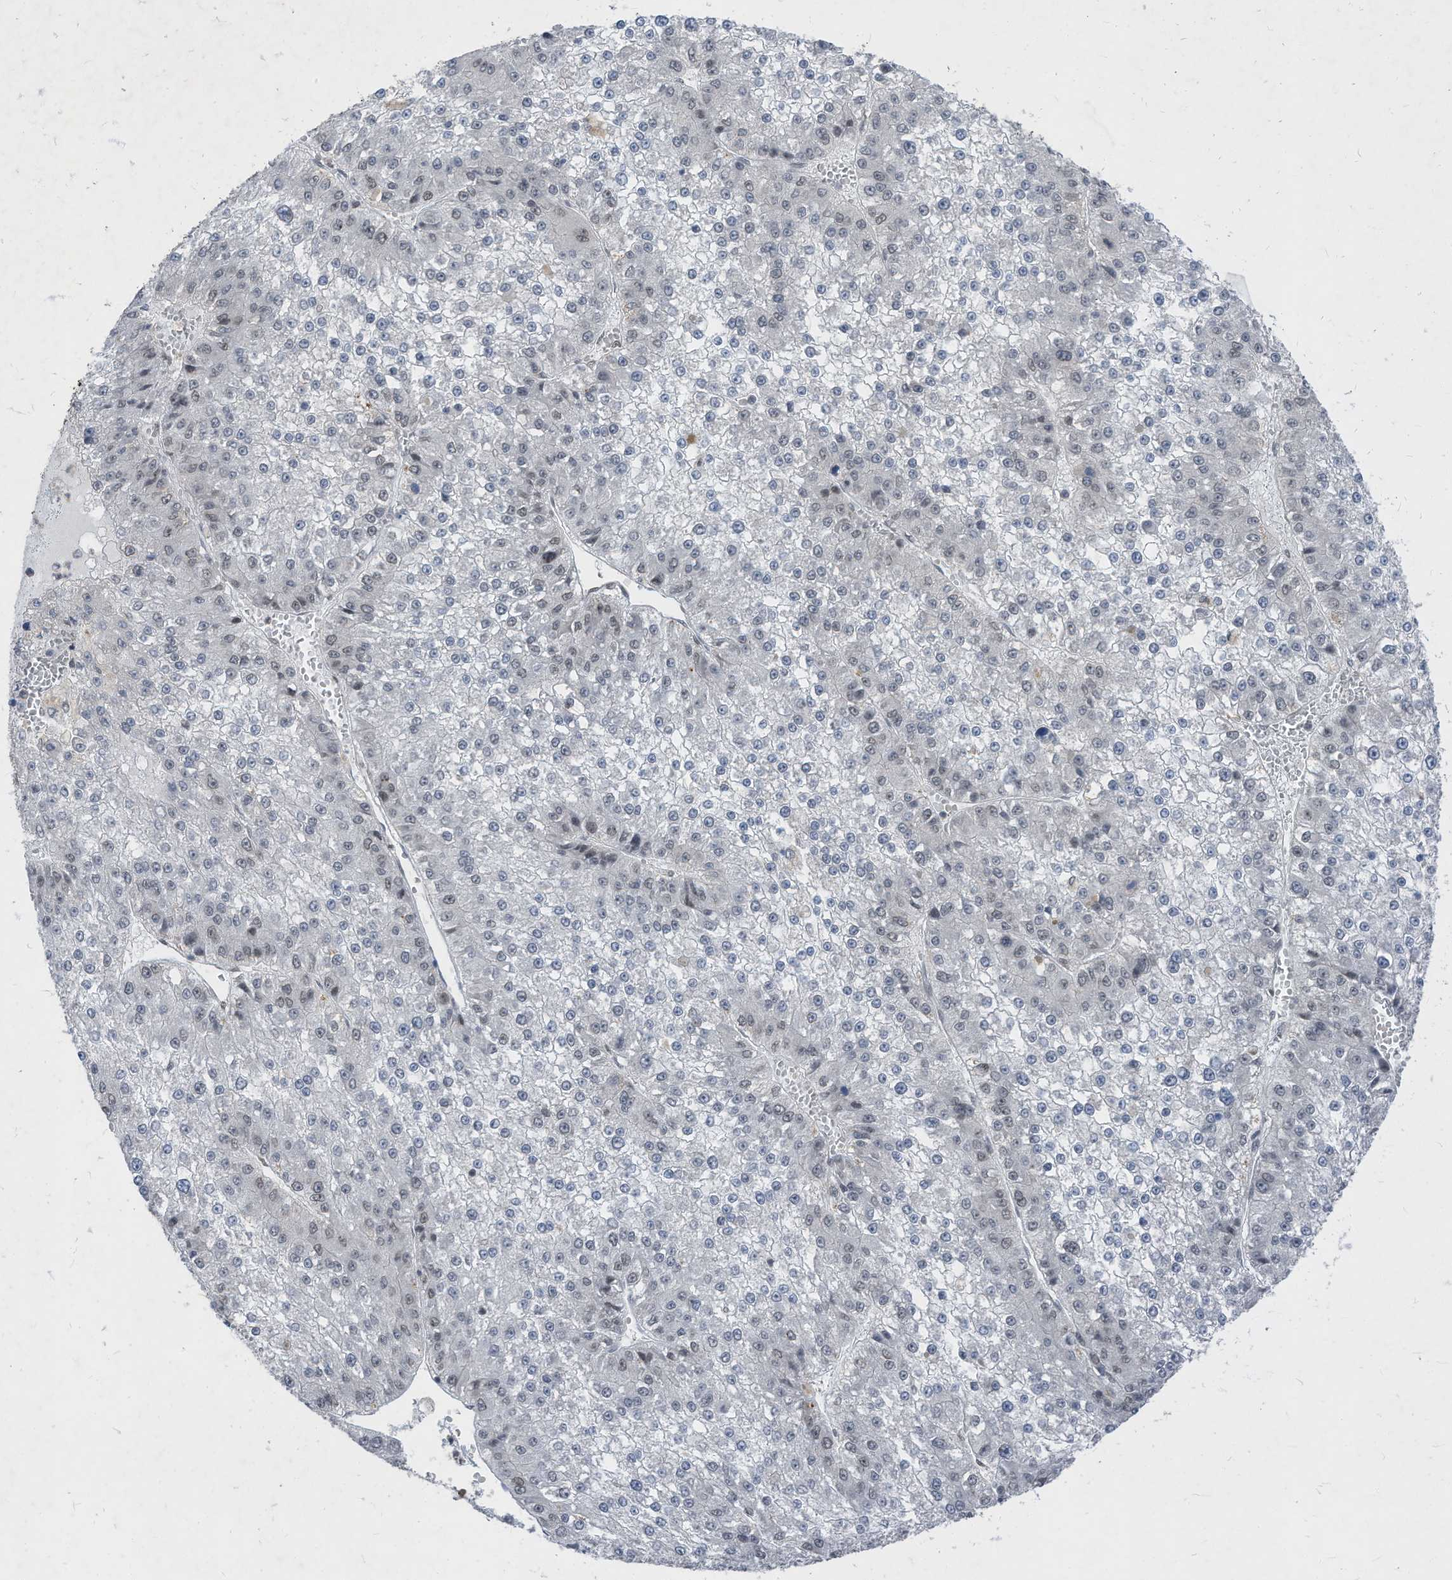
{"staining": {"intensity": "negative", "quantity": "none", "location": "none"}, "tissue": "liver cancer", "cell_type": "Tumor cells", "image_type": "cancer", "snomed": [{"axis": "morphology", "description": "Carcinoma, Hepatocellular, NOS"}, {"axis": "topography", "description": "Liver"}], "caption": "DAB (3,3'-diaminobenzidine) immunohistochemical staining of liver hepatocellular carcinoma displays no significant positivity in tumor cells.", "gene": "KPNB1", "patient": {"sex": "female", "age": 73}}